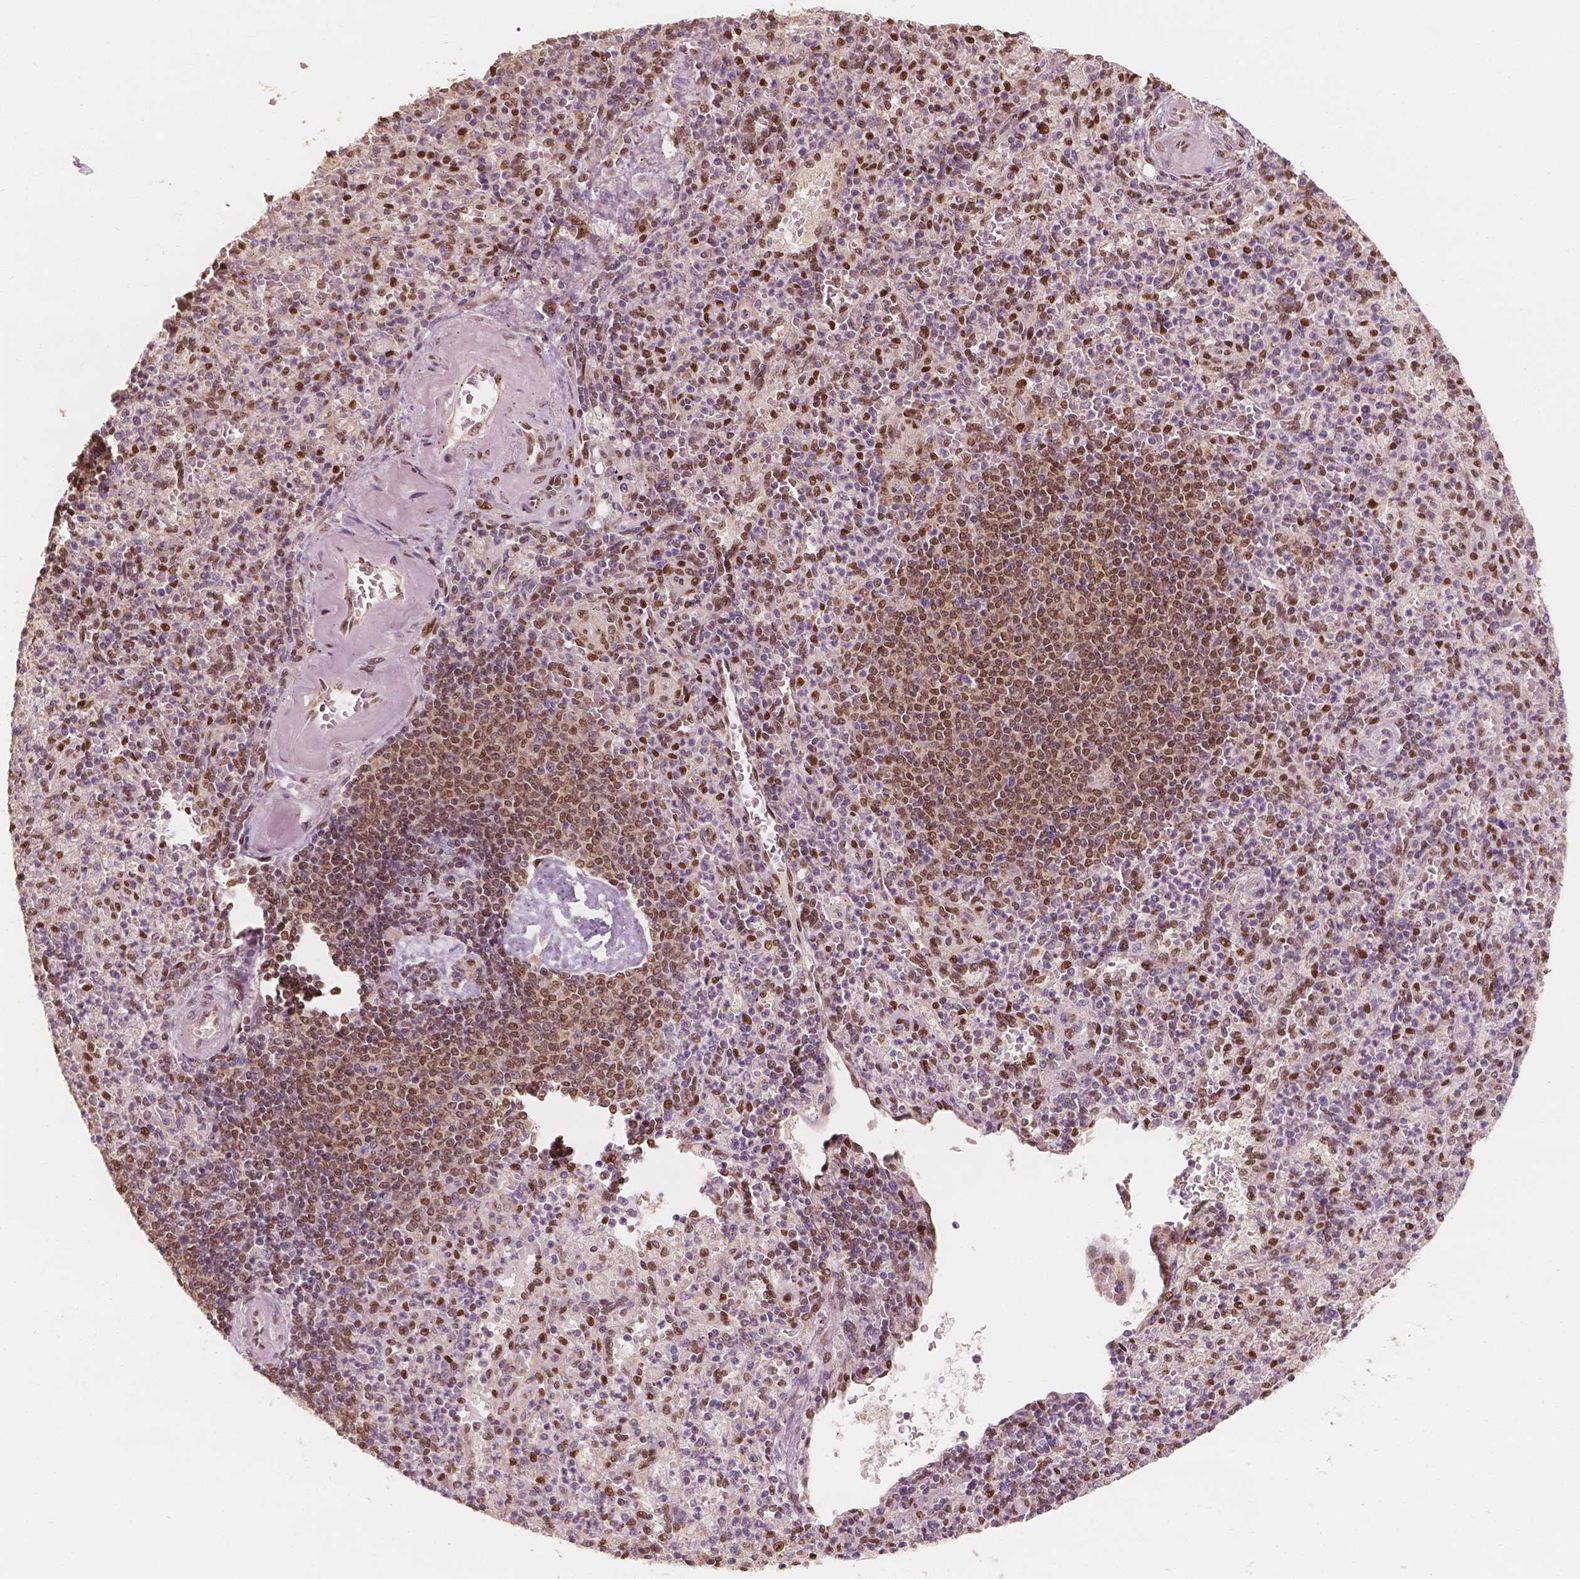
{"staining": {"intensity": "moderate", "quantity": "25%-75%", "location": "nuclear"}, "tissue": "spleen", "cell_type": "Cells in red pulp", "image_type": "normal", "snomed": [{"axis": "morphology", "description": "Normal tissue, NOS"}, {"axis": "topography", "description": "Spleen"}], "caption": "Spleen stained for a protein (brown) displays moderate nuclear positive positivity in about 25%-75% of cells in red pulp.", "gene": "TBC1D17", "patient": {"sex": "female", "age": 74}}